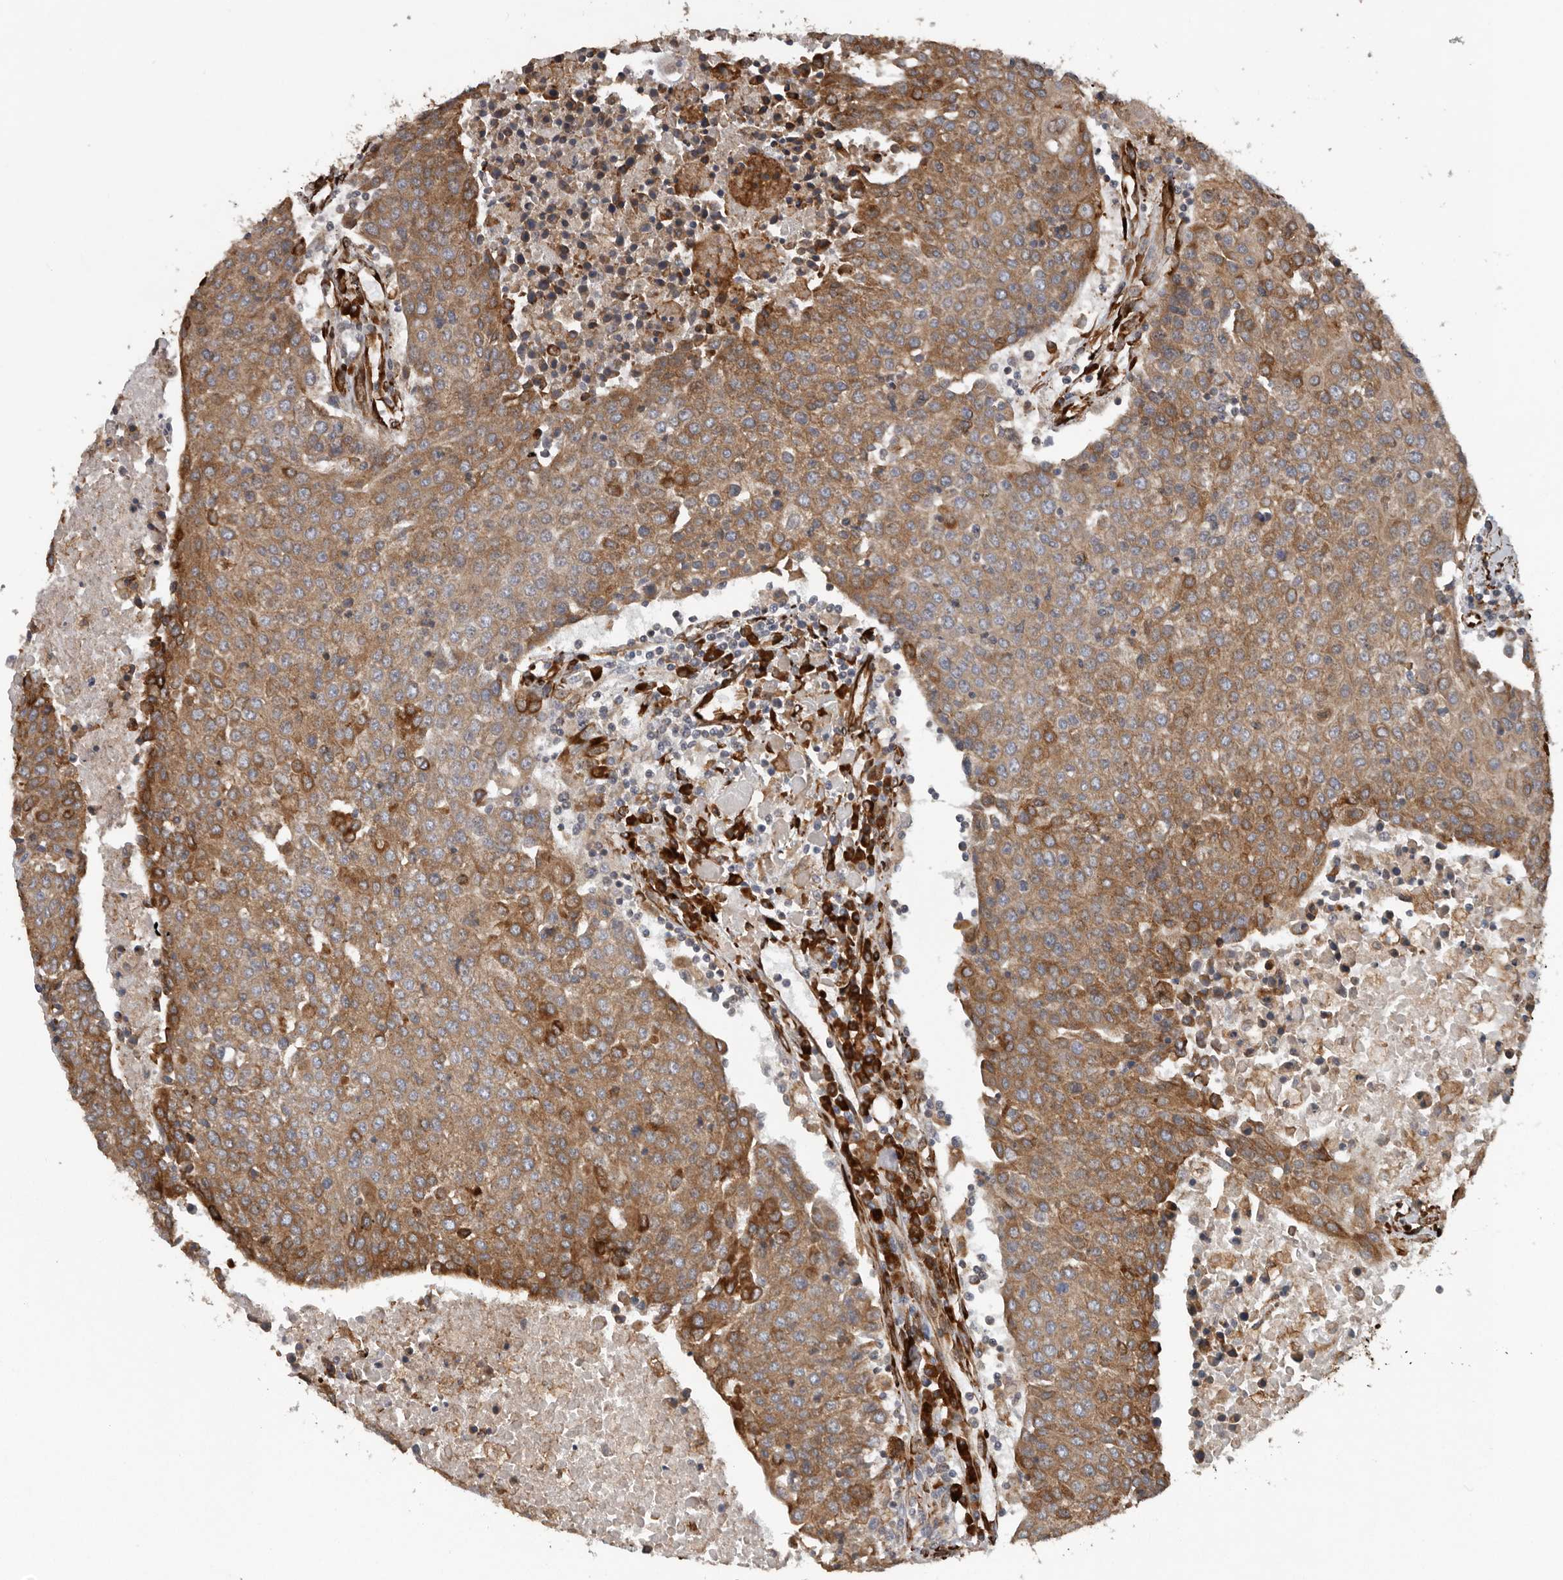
{"staining": {"intensity": "moderate", "quantity": ">75%", "location": "cytoplasmic/membranous"}, "tissue": "urothelial cancer", "cell_type": "Tumor cells", "image_type": "cancer", "snomed": [{"axis": "morphology", "description": "Urothelial carcinoma, High grade"}, {"axis": "topography", "description": "Urinary bladder"}], "caption": "The immunohistochemical stain highlights moderate cytoplasmic/membranous positivity in tumor cells of urothelial carcinoma (high-grade) tissue.", "gene": "CEP350", "patient": {"sex": "female", "age": 85}}